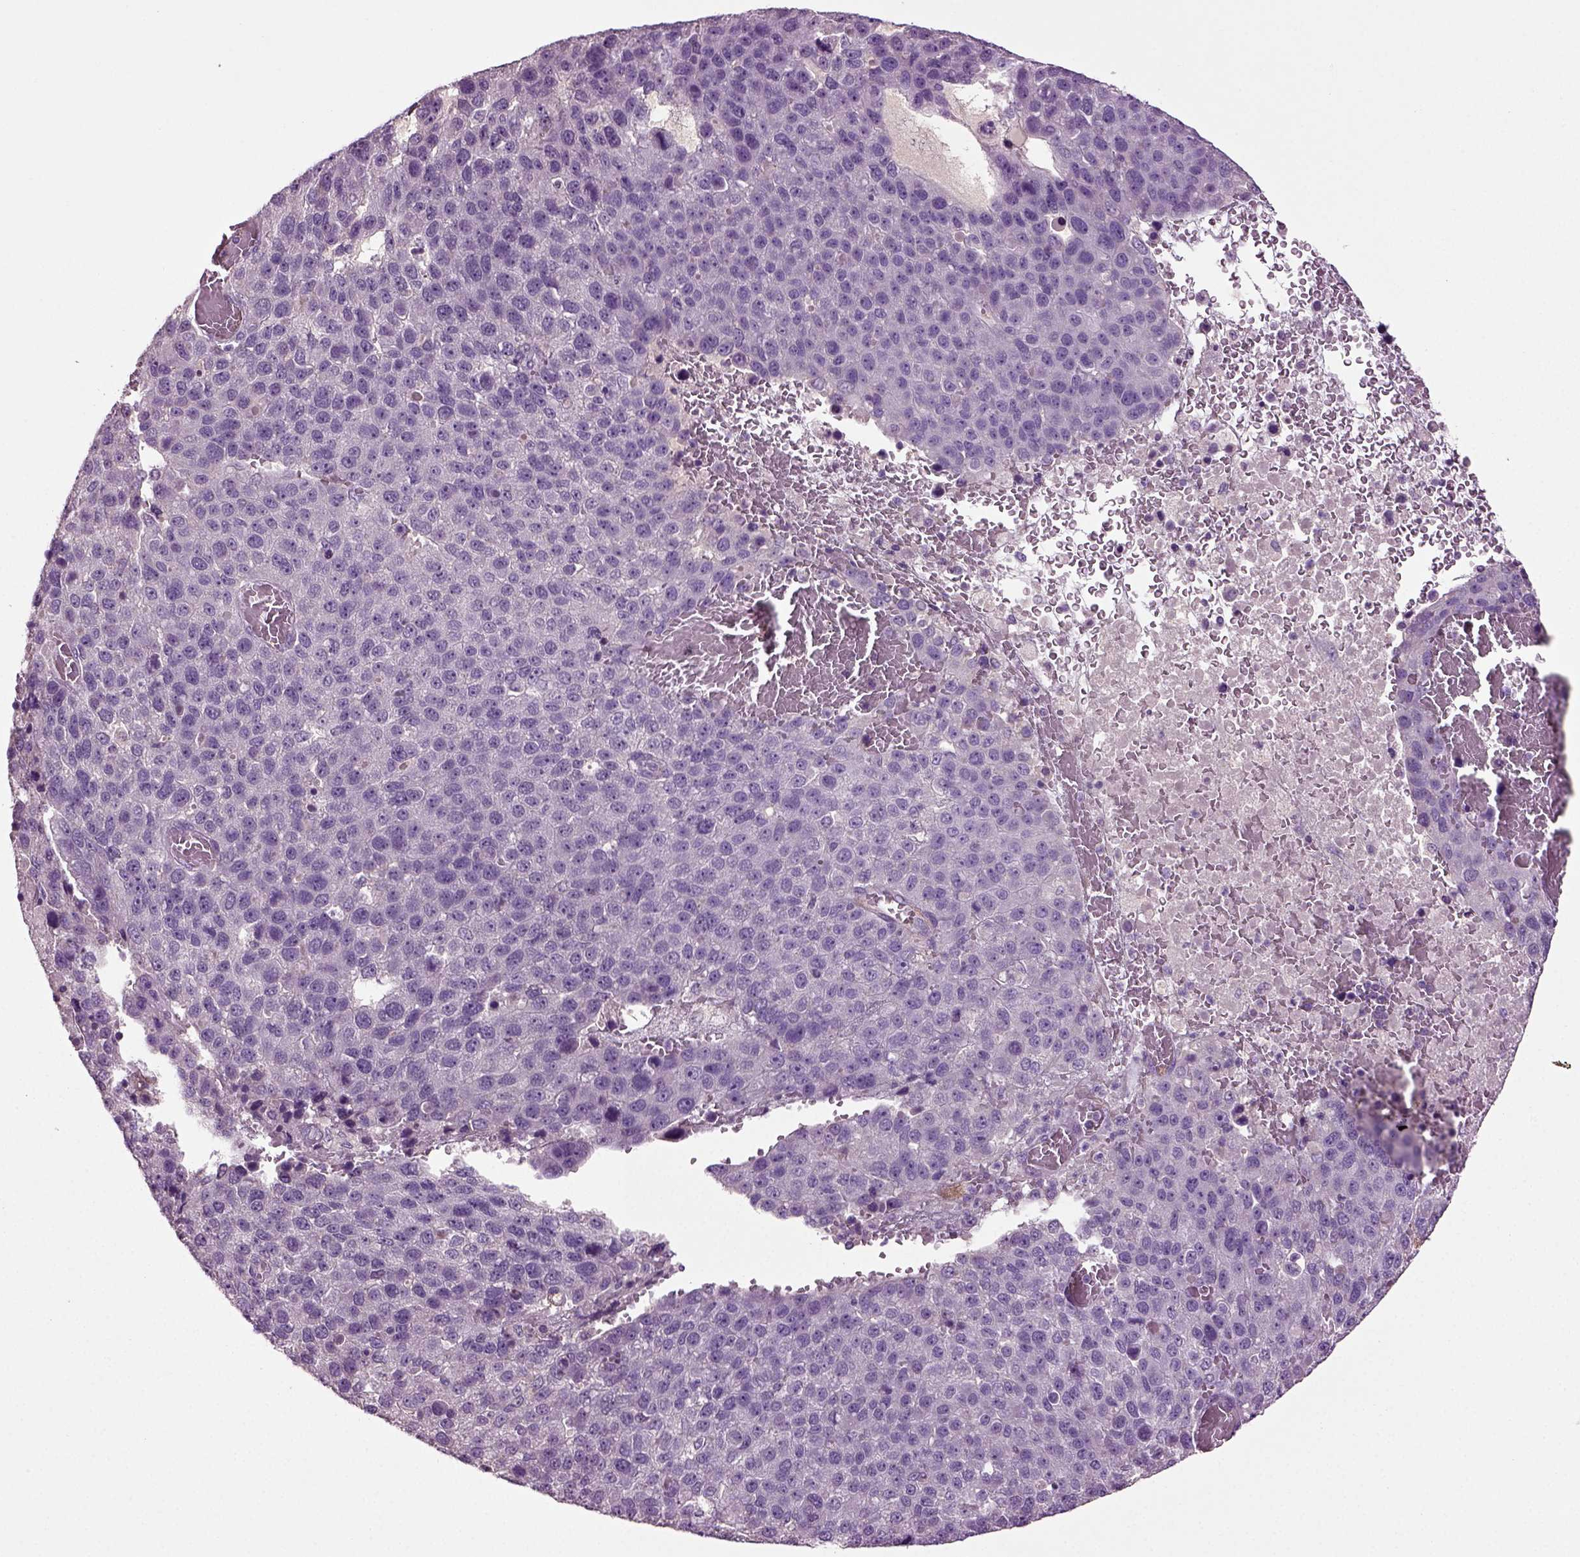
{"staining": {"intensity": "negative", "quantity": "none", "location": "none"}, "tissue": "pancreatic cancer", "cell_type": "Tumor cells", "image_type": "cancer", "snomed": [{"axis": "morphology", "description": "Adenocarcinoma, NOS"}, {"axis": "topography", "description": "Pancreas"}], "caption": "Immunohistochemical staining of human pancreatic adenocarcinoma demonstrates no significant staining in tumor cells.", "gene": "DEFB118", "patient": {"sex": "female", "age": 61}}